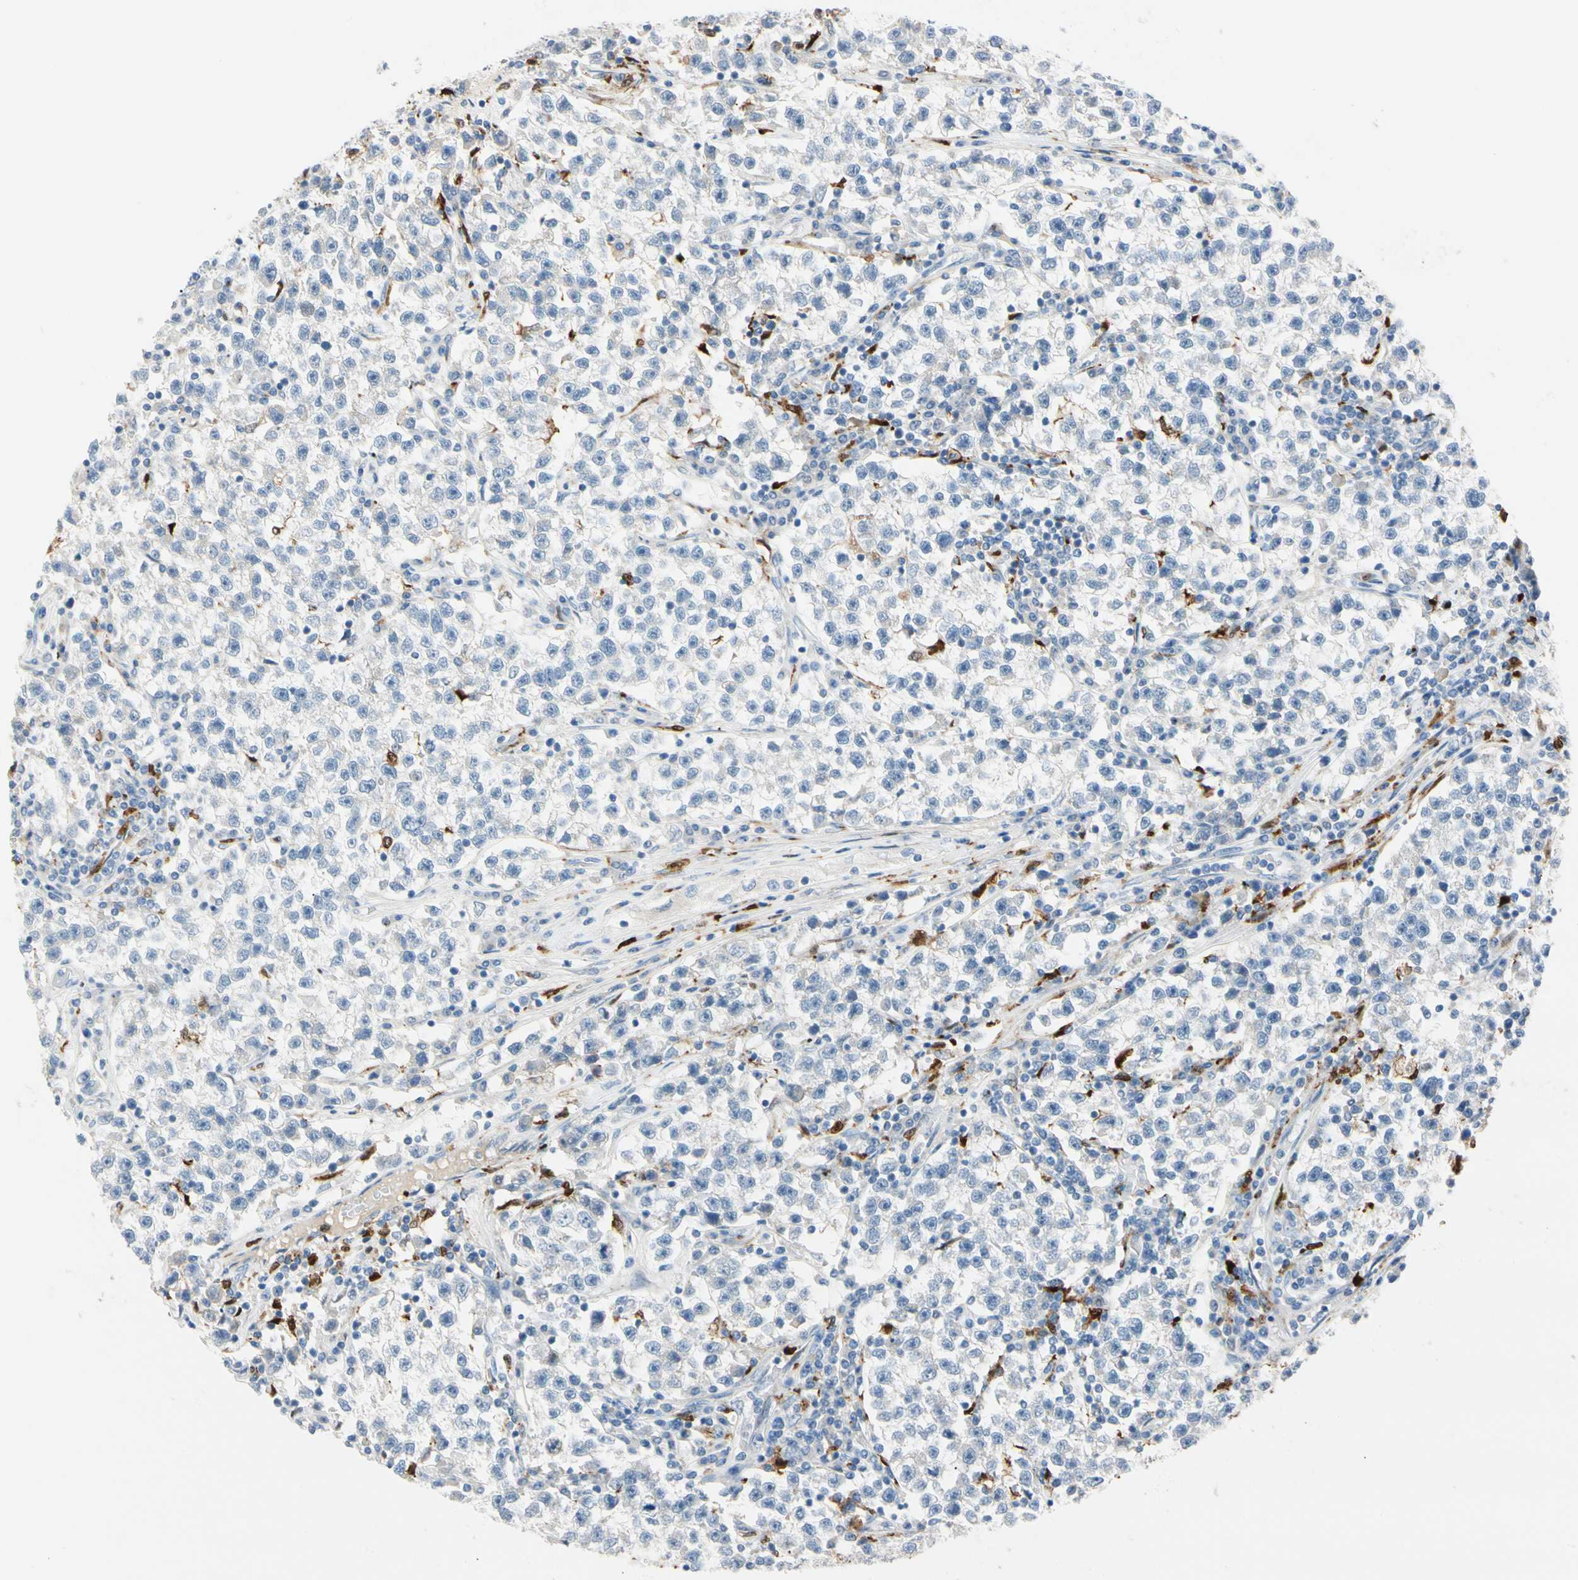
{"staining": {"intensity": "negative", "quantity": "none", "location": "none"}, "tissue": "testis cancer", "cell_type": "Tumor cells", "image_type": "cancer", "snomed": [{"axis": "morphology", "description": "Seminoma, NOS"}, {"axis": "topography", "description": "Testis"}], "caption": "Tumor cells show no significant protein expression in testis seminoma. (DAB (3,3'-diaminobenzidine) immunohistochemistry (IHC) with hematoxylin counter stain).", "gene": "TRAF5", "patient": {"sex": "male", "age": 22}}